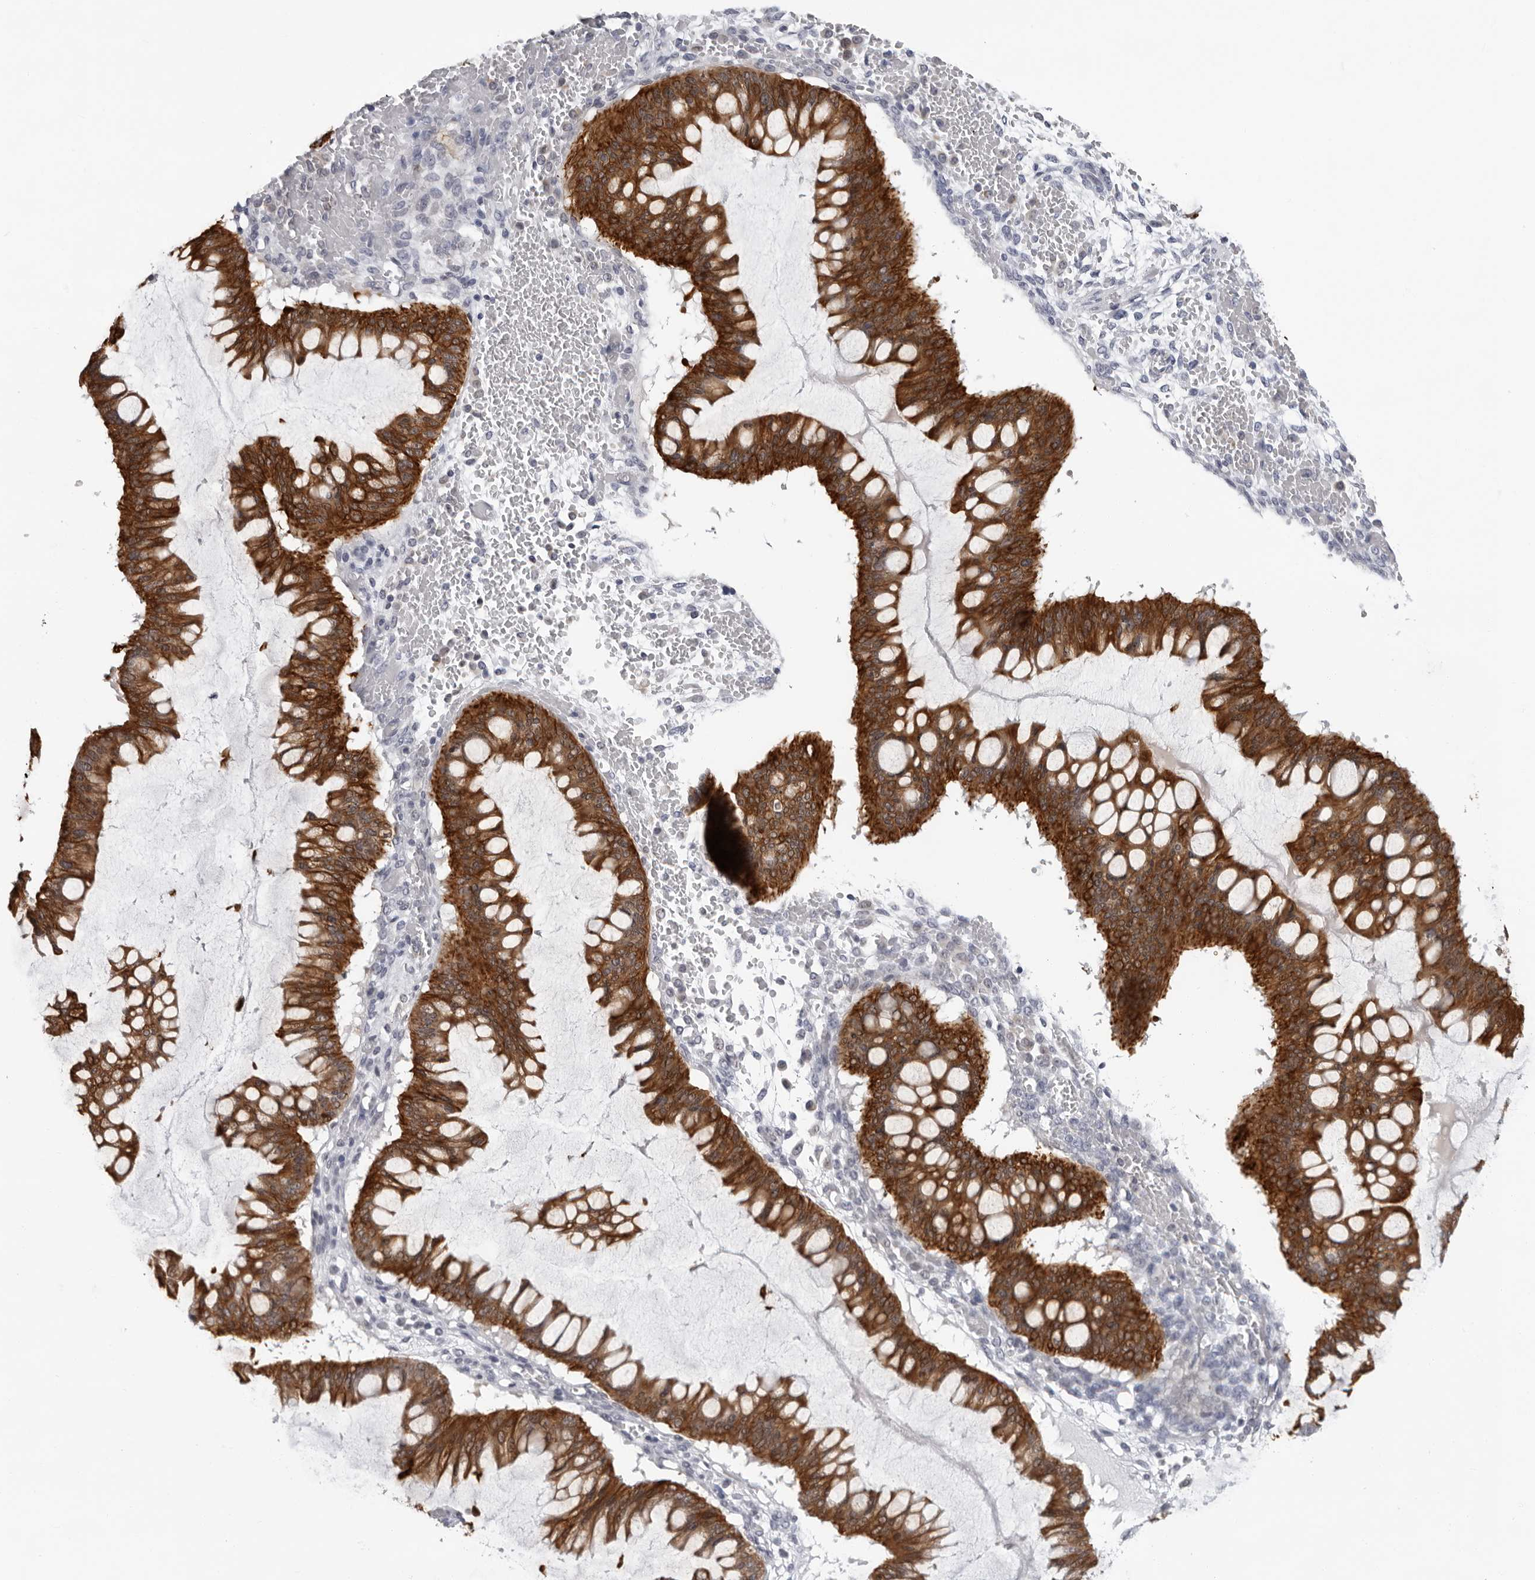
{"staining": {"intensity": "strong", "quantity": ">75%", "location": "cytoplasmic/membranous"}, "tissue": "ovarian cancer", "cell_type": "Tumor cells", "image_type": "cancer", "snomed": [{"axis": "morphology", "description": "Cystadenocarcinoma, mucinous, NOS"}, {"axis": "topography", "description": "Ovary"}], "caption": "Brown immunohistochemical staining in human ovarian mucinous cystadenocarcinoma exhibits strong cytoplasmic/membranous staining in approximately >75% of tumor cells.", "gene": "CCDC28B", "patient": {"sex": "female", "age": 73}}